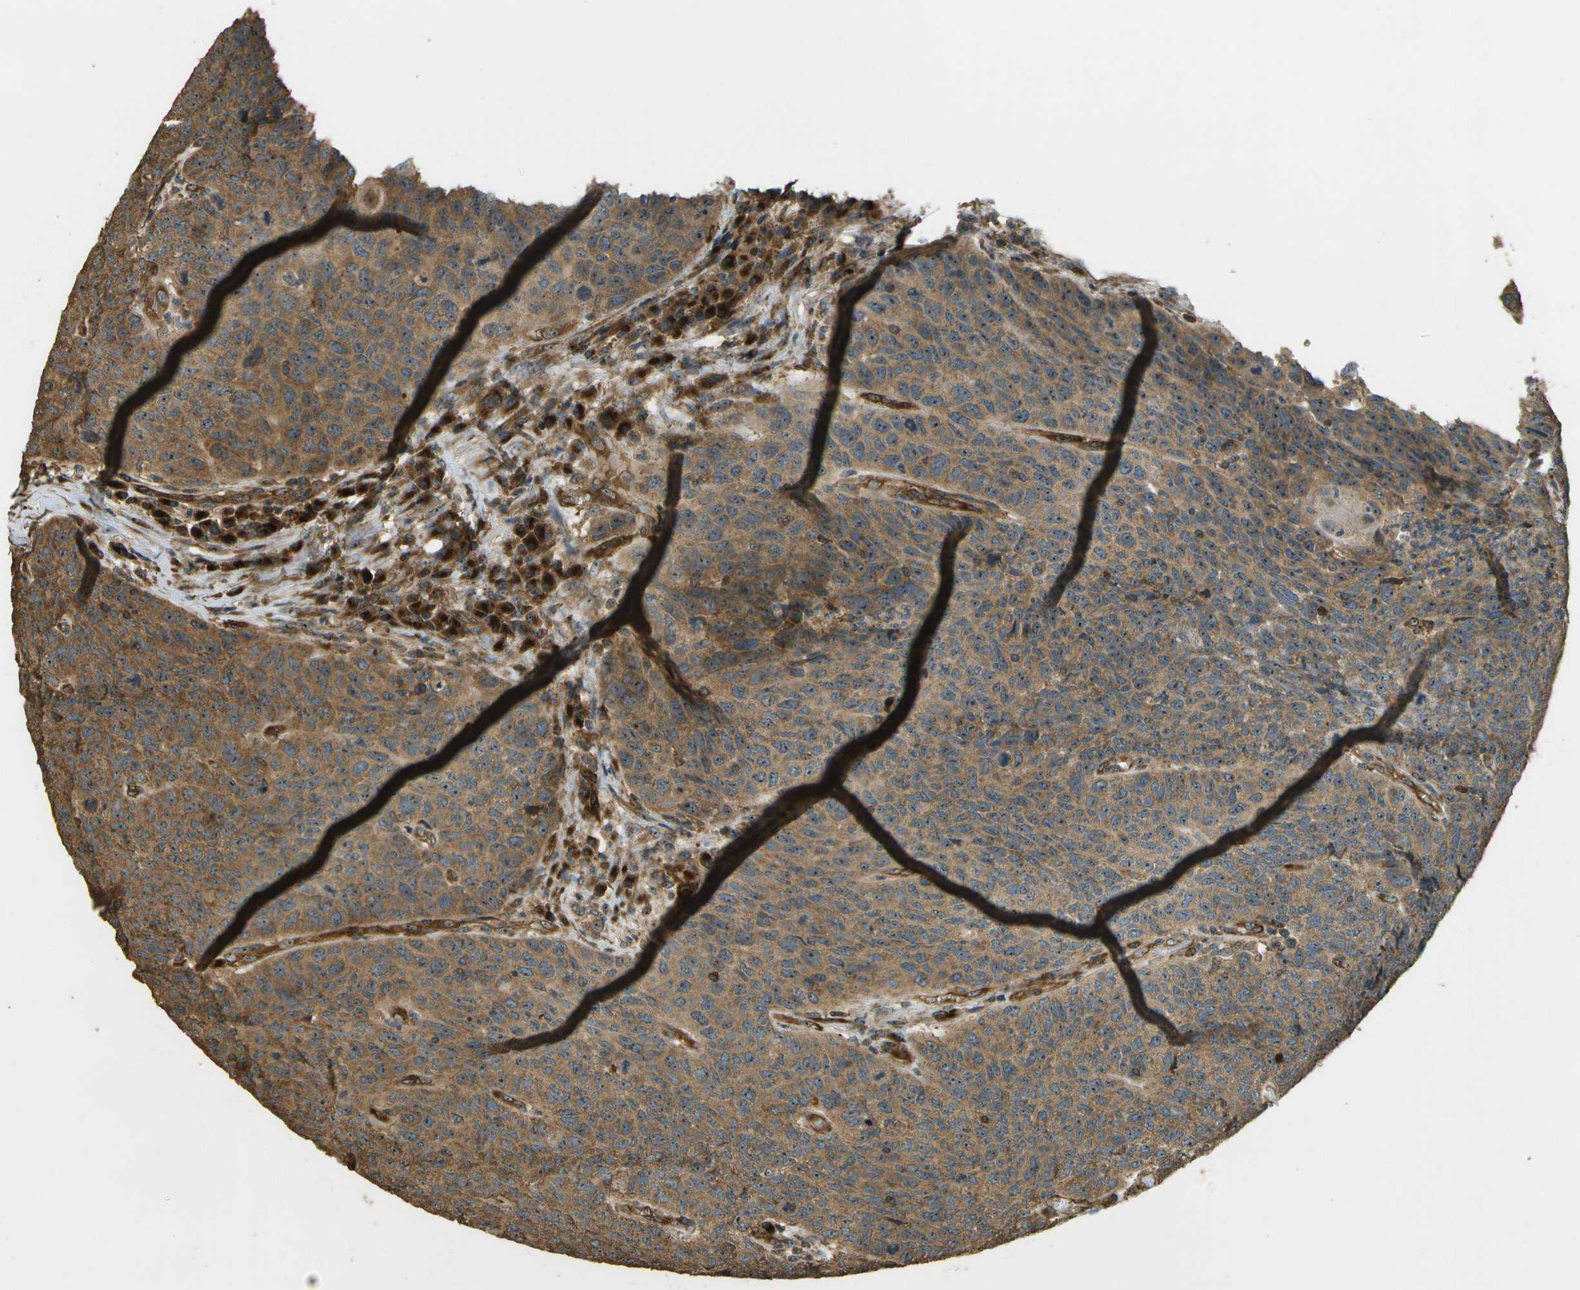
{"staining": {"intensity": "moderate", "quantity": ">75%", "location": "cytoplasmic/membranous,nuclear"}, "tissue": "head and neck cancer", "cell_type": "Tumor cells", "image_type": "cancer", "snomed": [{"axis": "morphology", "description": "Squamous cell carcinoma, NOS"}, {"axis": "topography", "description": "Head-Neck"}], "caption": "Squamous cell carcinoma (head and neck) stained with a protein marker displays moderate staining in tumor cells.", "gene": "LRP12", "patient": {"sex": "male", "age": 66}}